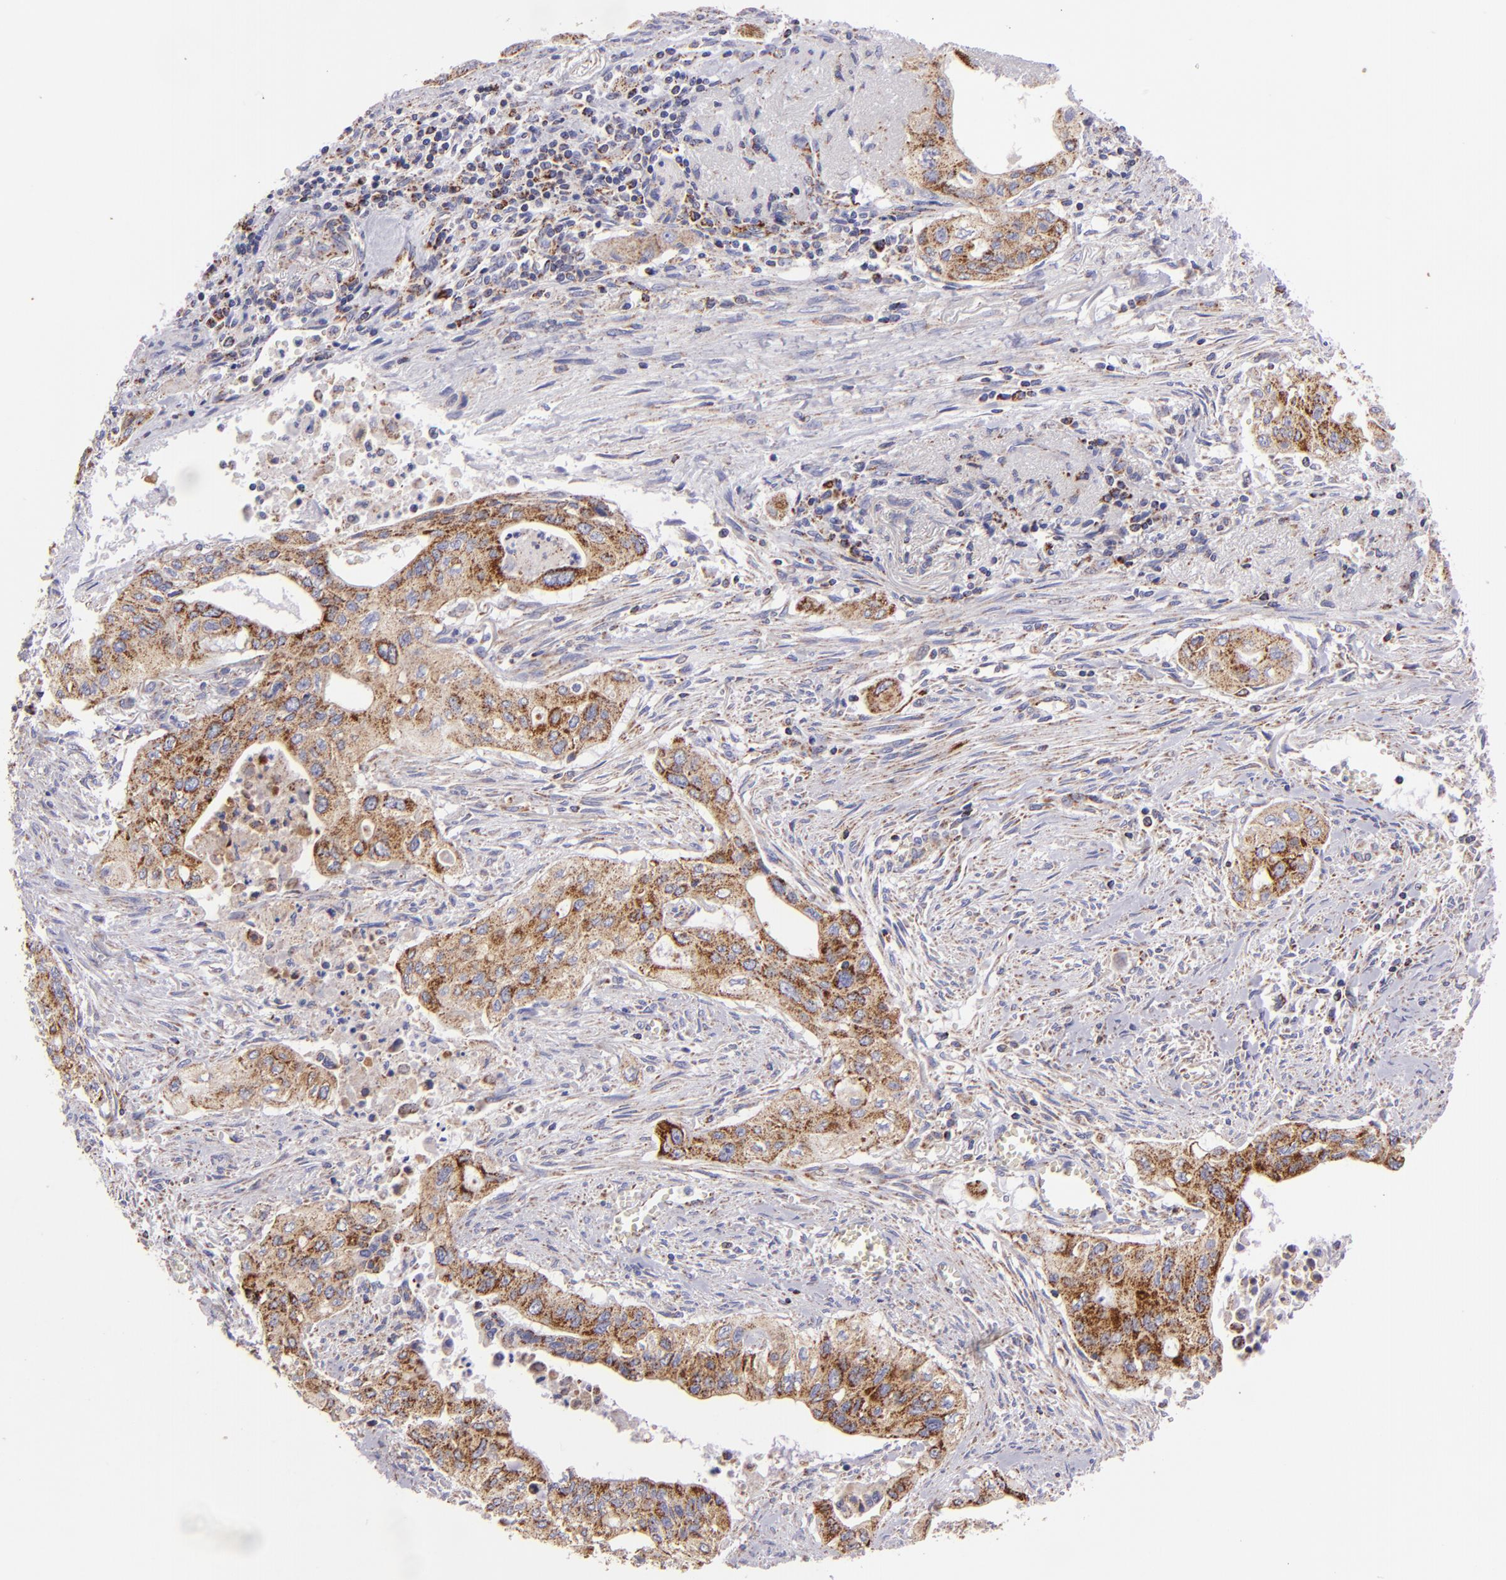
{"staining": {"intensity": "moderate", "quantity": ">75%", "location": "cytoplasmic/membranous"}, "tissue": "pancreatic cancer", "cell_type": "Tumor cells", "image_type": "cancer", "snomed": [{"axis": "morphology", "description": "Adenocarcinoma, NOS"}, {"axis": "topography", "description": "Pancreas"}], "caption": "Adenocarcinoma (pancreatic) stained with a protein marker shows moderate staining in tumor cells.", "gene": "HSPD1", "patient": {"sex": "male", "age": 77}}